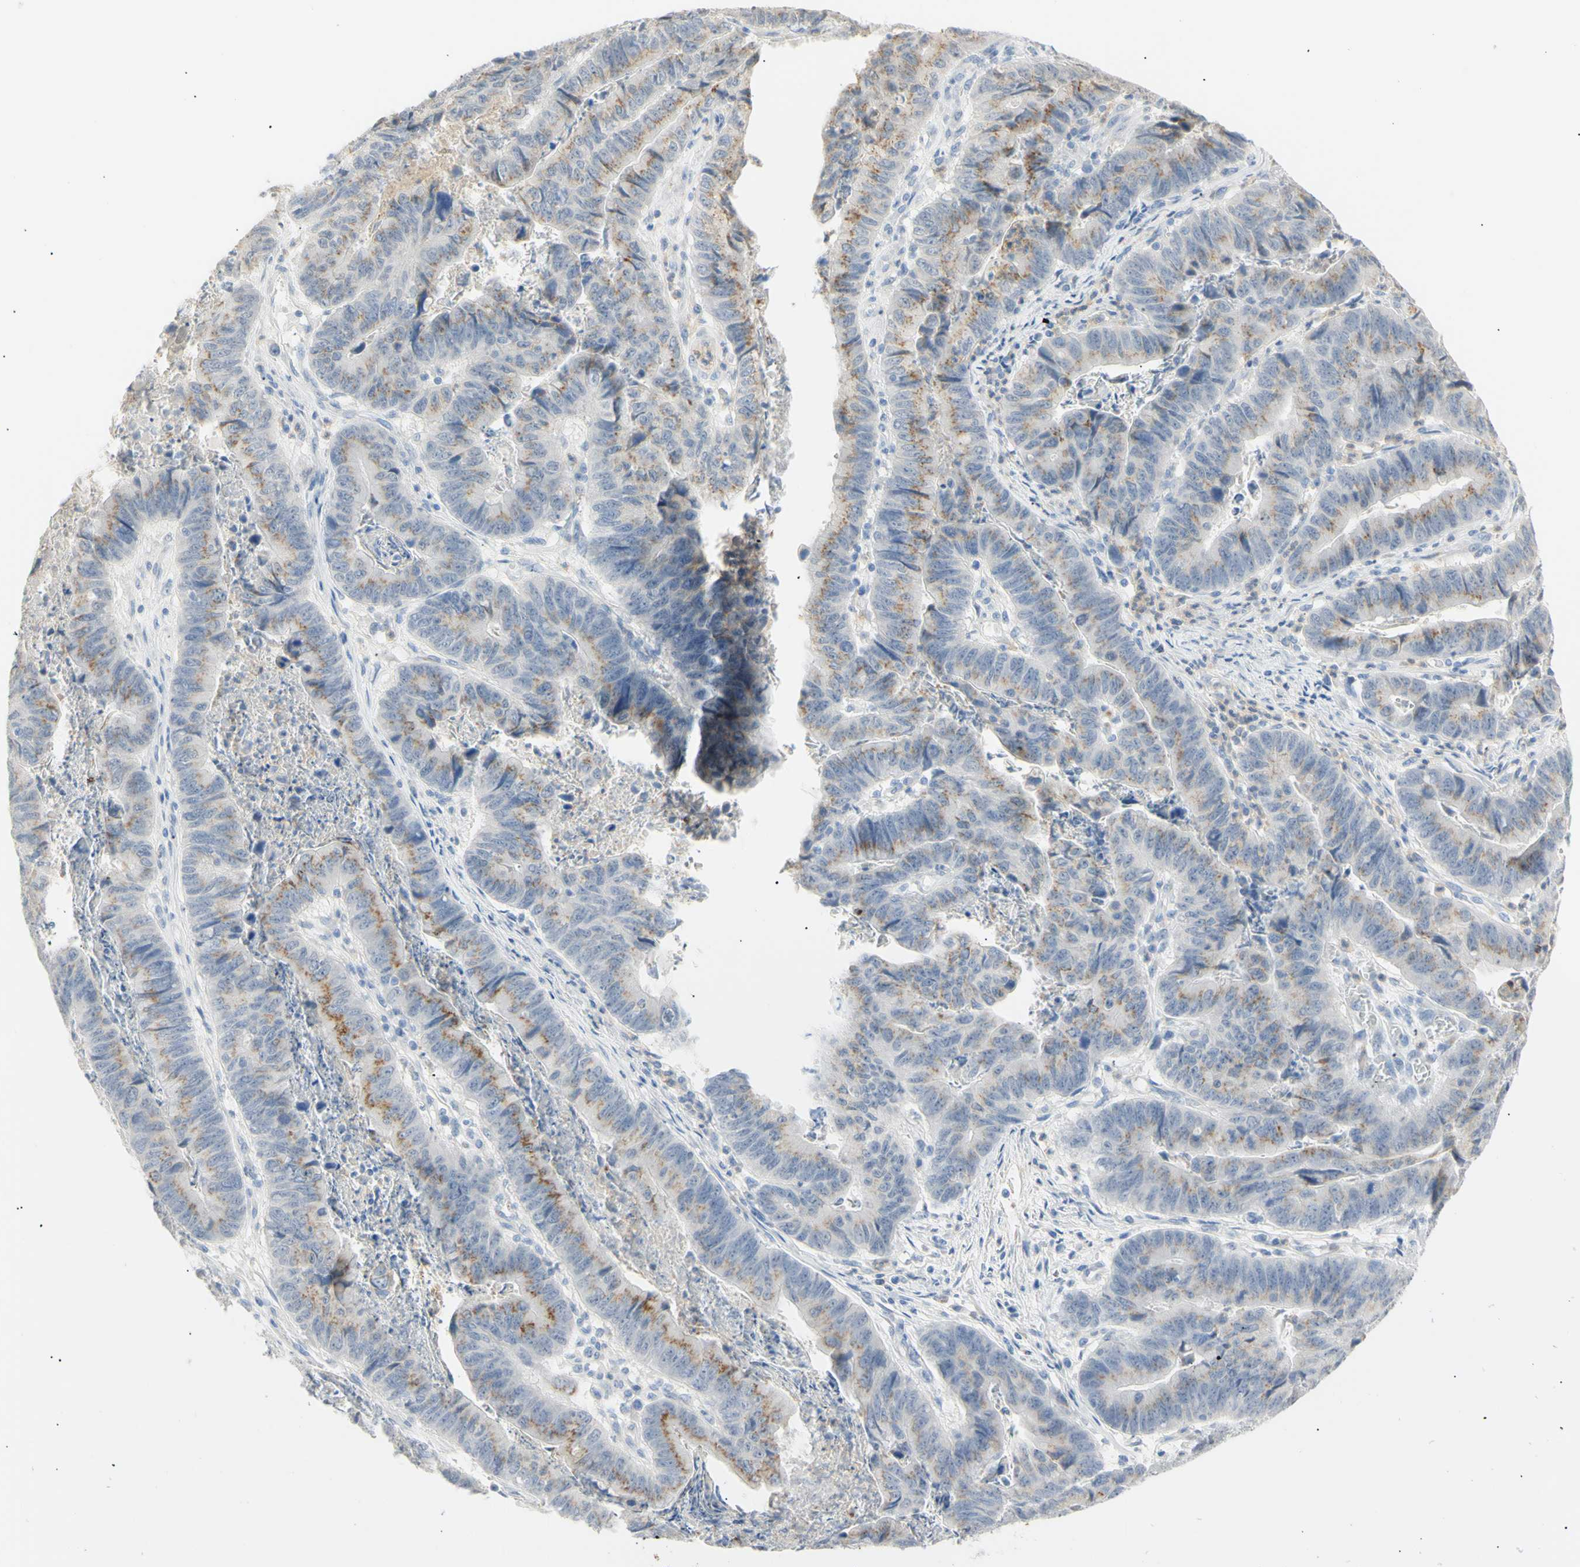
{"staining": {"intensity": "moderate", "quantity": "25%-75%", "location": "cytoplasmic/membranous"}, "tissue": "stomach cancer", "cell_type": "Tumor cells", "image_type": "cancer", "snomed": [{"axis": "morphology", "description": "Adenocarcinoma, NOS"}, {"axis": "topography", "description": "Stomach, lower"}], "caption": "Adenocarcinoma (stomach) stained for a protein reveals moderate cytoplasmic/membranous positivity in tumor cells.", "gene": "B4GALNT3", "patient": {"sex": "male", "age": 77}}